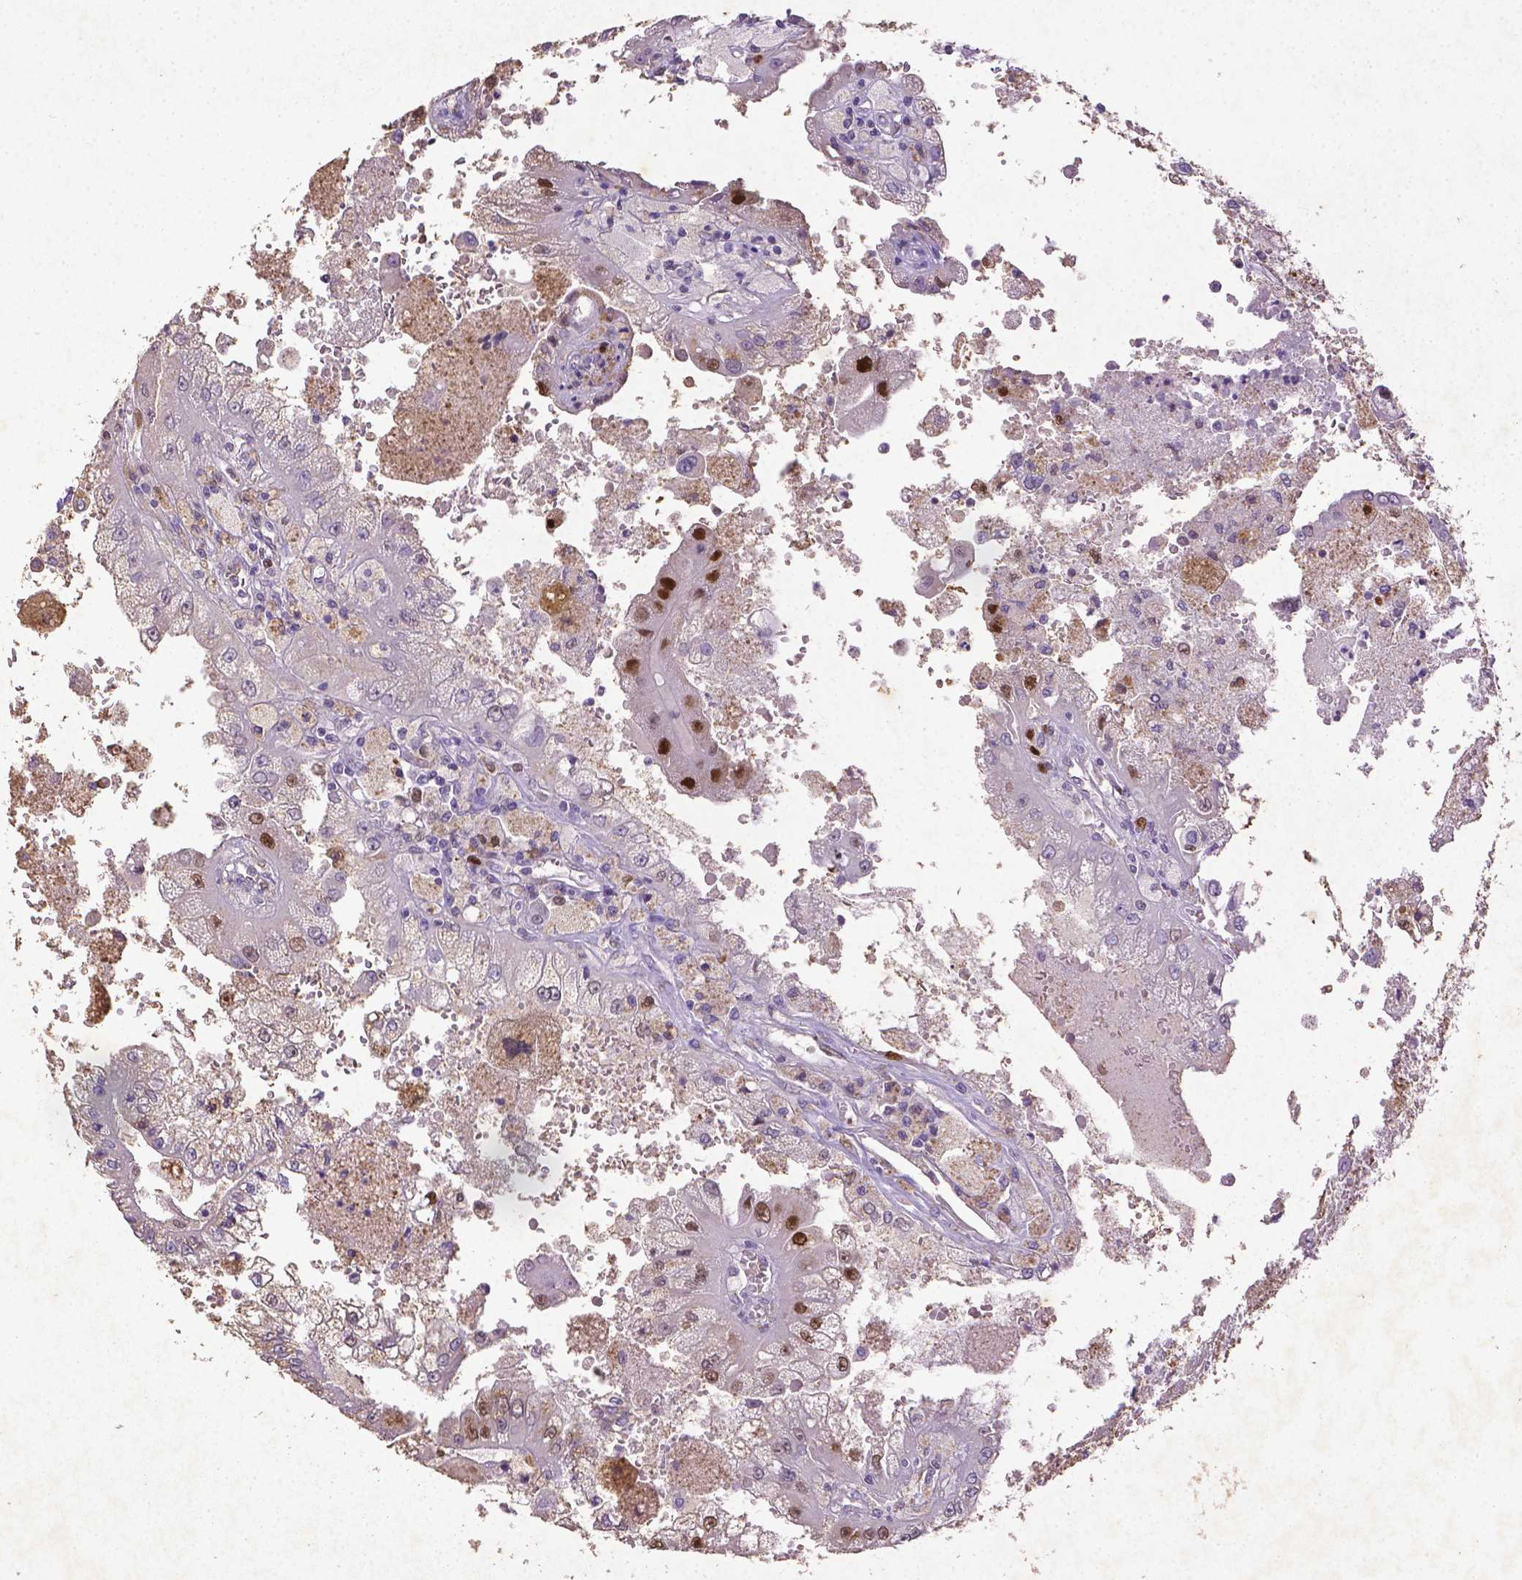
{"staining": {"intensity": "strong", "quantity": "25%-75%", "location": "nuclear"}, "tissue": "renal cancer", "cell_type": "Tumor cells", "image_type": "cancer", "snomed": [{"axis": "morphology", "description": "Adenocarcinoma, NOS"}, {"axis": "topography", "description": "Kidney"}], "caption": "Immunohistochemistry (IHC) (DAB) staining of human renal adenocarcinoma displays strong nuclear protein expression in approximately 25%-75% of tumor cells.", "gene": "CDKN1A", "patient": {"sex": "male", "age": 58}}